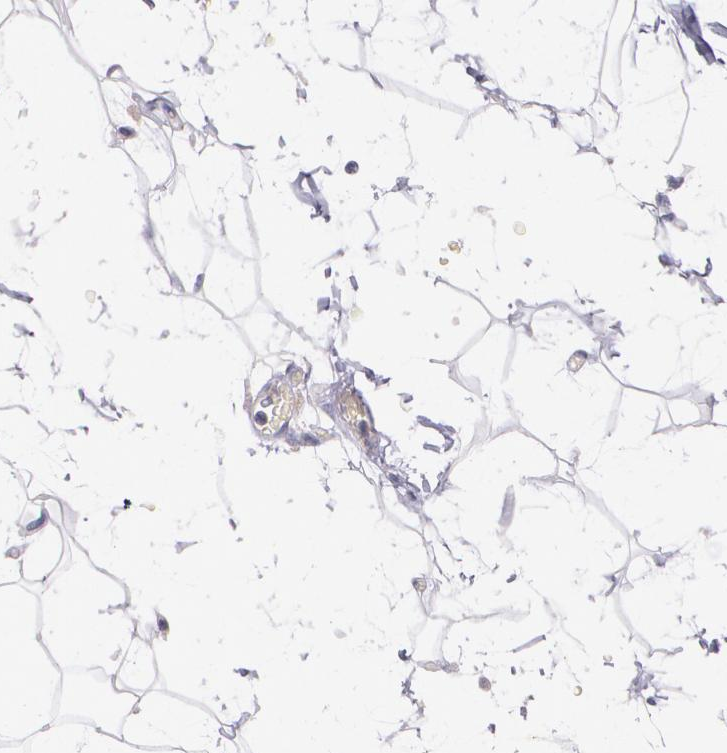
{"staining": {"intensity": "negative", "quantity": "none", "location": "none"}, "tissue": "adipose tissue", "cell_type": "Adipocytes", "image_type": "normal", "snomed": [{"axis": "morphology", "description": "Normal tissue, NOS"}, {"axis": "topography", "description": "Soft tissue"}], "caption": "Immunohistochemistry (IHC) histopathology image of benign adipose tissue stained for a protein (brown), which demonstrates no staining in adipocytes.", "gene": "TM4SF1", "patient": {"sex": "male", "age": 72}}